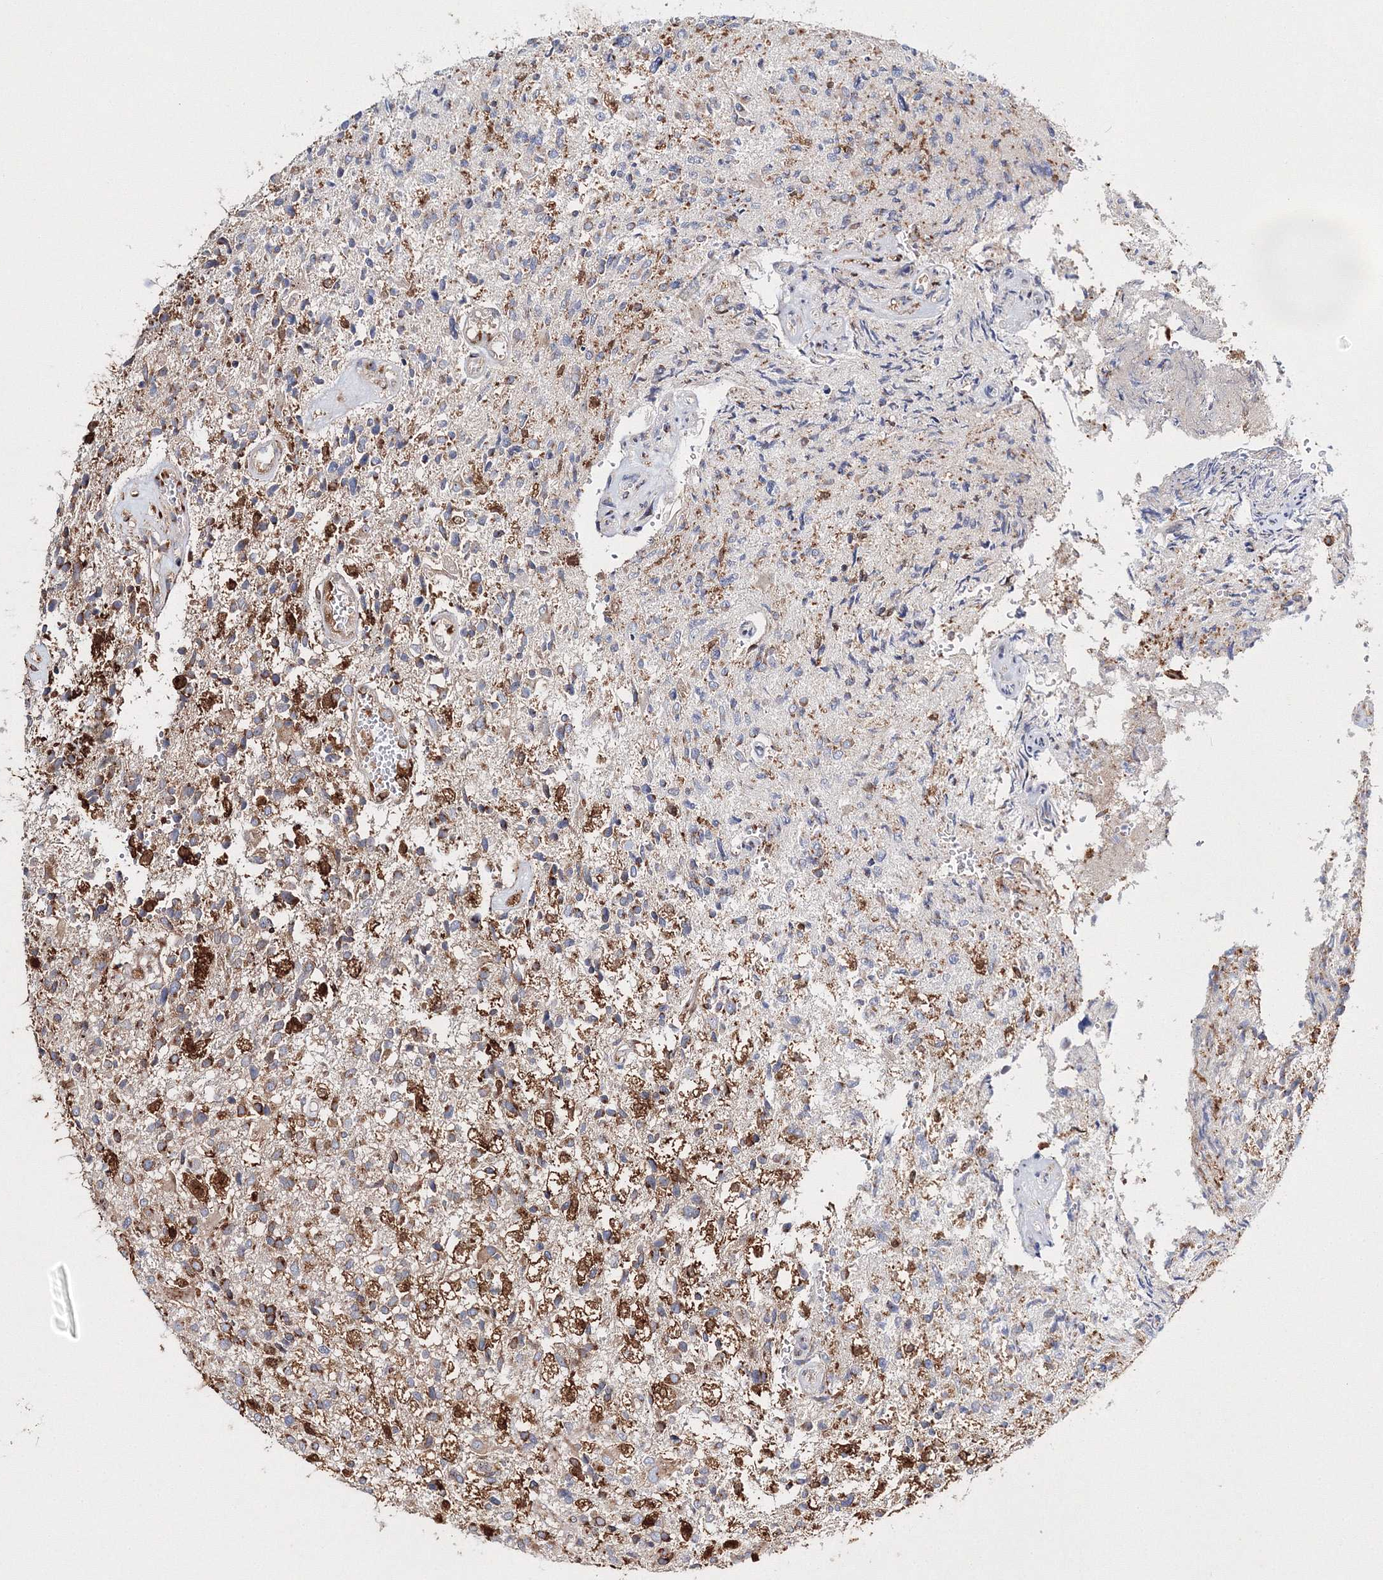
{"staining": {"intensity": "moderate", "quantity": "25%-75%", "location": "cytoplasmic/membranous"}, "tissue": "glioma", "cell_type": "Tumor cells", "image_type": "cancer", "snomed": [{"axis": "morphology", "description": "Glioma, malignant, High grade"}, {"axis": "topography", "description": "Brain"}], "caption": "A brown stain labels moderate cytoplasmic/membranous staining of a protein in glioma tumor cells.", "gene": "ARCN1", "patient": {"sex": "male", "age": 72}}